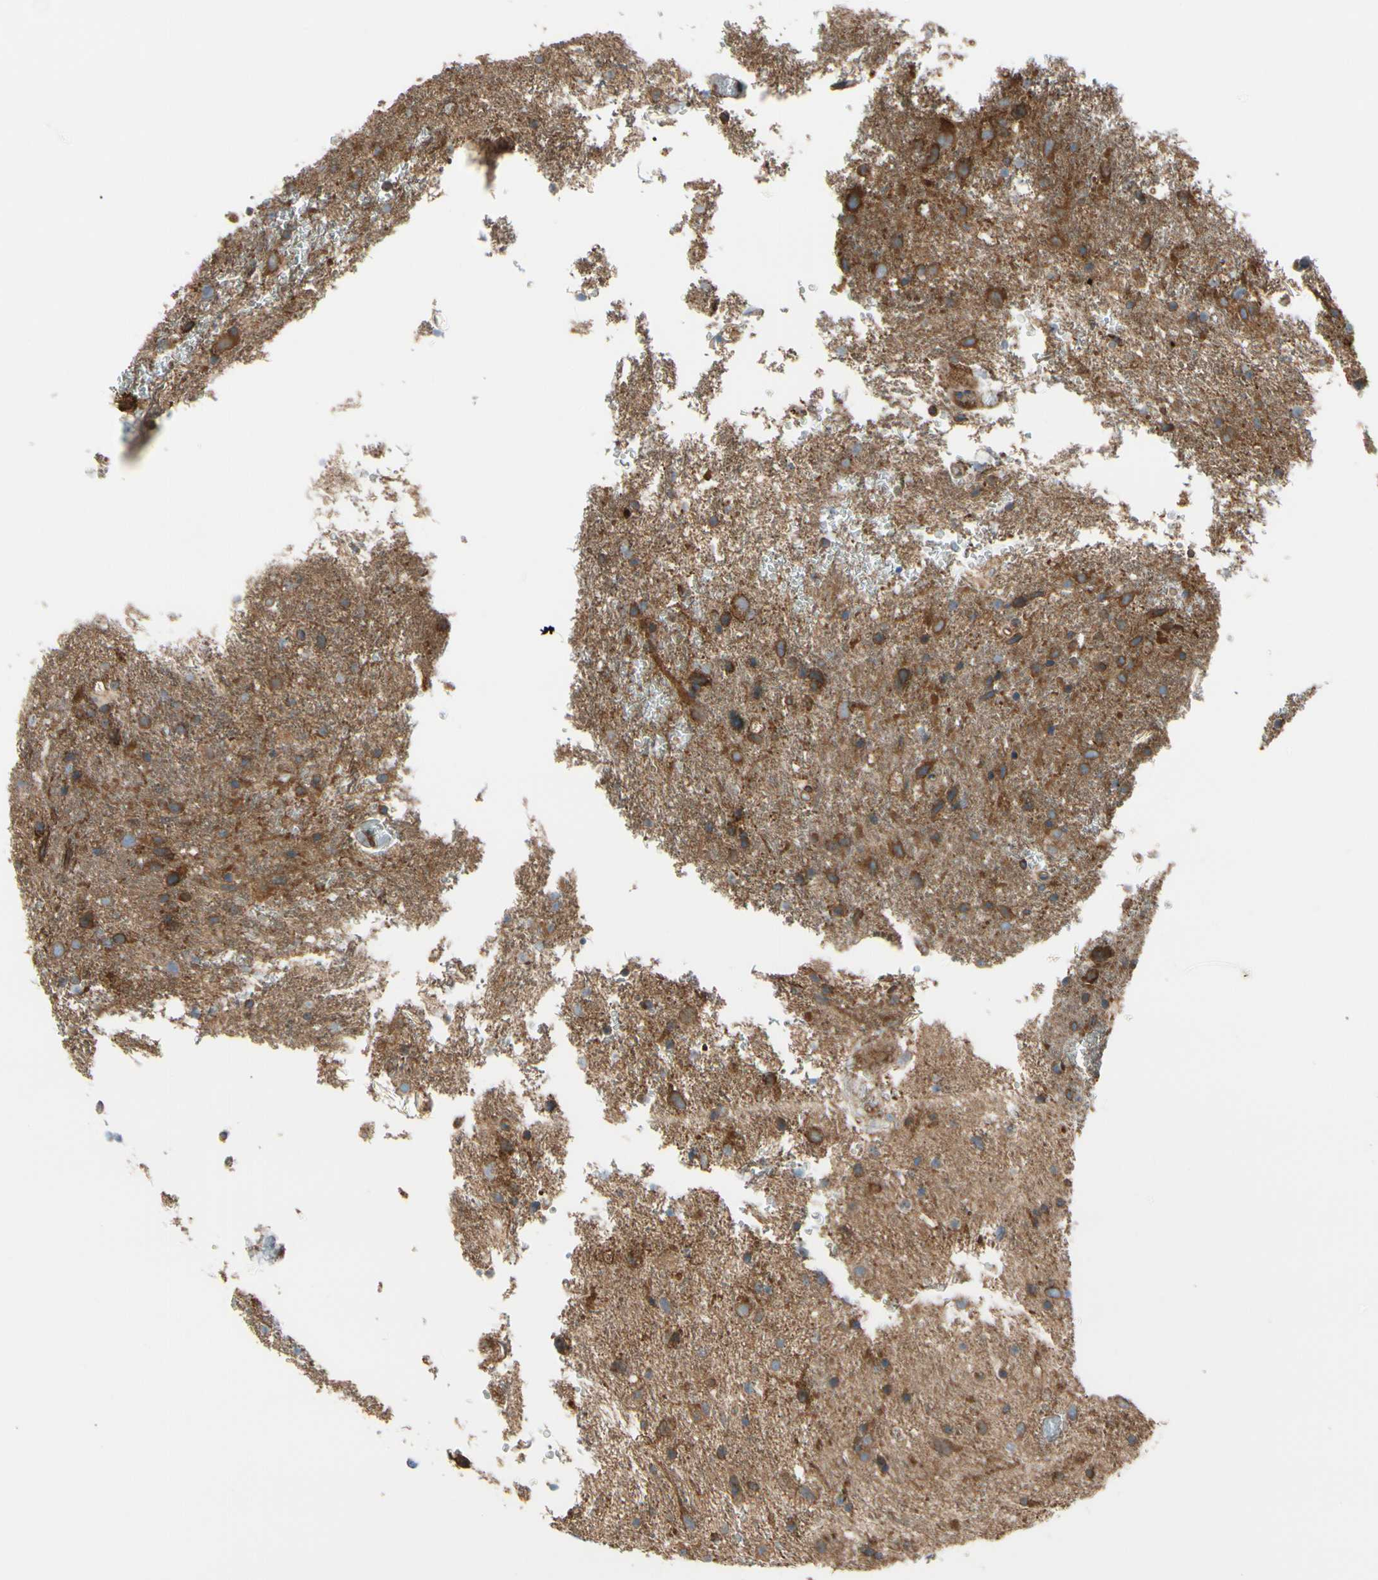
{"staining": {"intensity": "moderate", "quantity": ">75%", "location": "cytoplasmic/membranous"}, "tissue": "glioma", "cell_type": "Tumor cells", "image_type": "cancer", "snomed": [{"axis": "morphology", "description": "Glioma, malignant, Low grade"}, {"axis": "topography", "description": "Brain"}], "caption": "Glioma was stained to show a protein in brown. There is medium levels of moderate cytoplasmic/membranous positivity in approximately >75% of tumor cells.", "gene": "EPS15", "patient": {"sex": "male", "age": 77}}